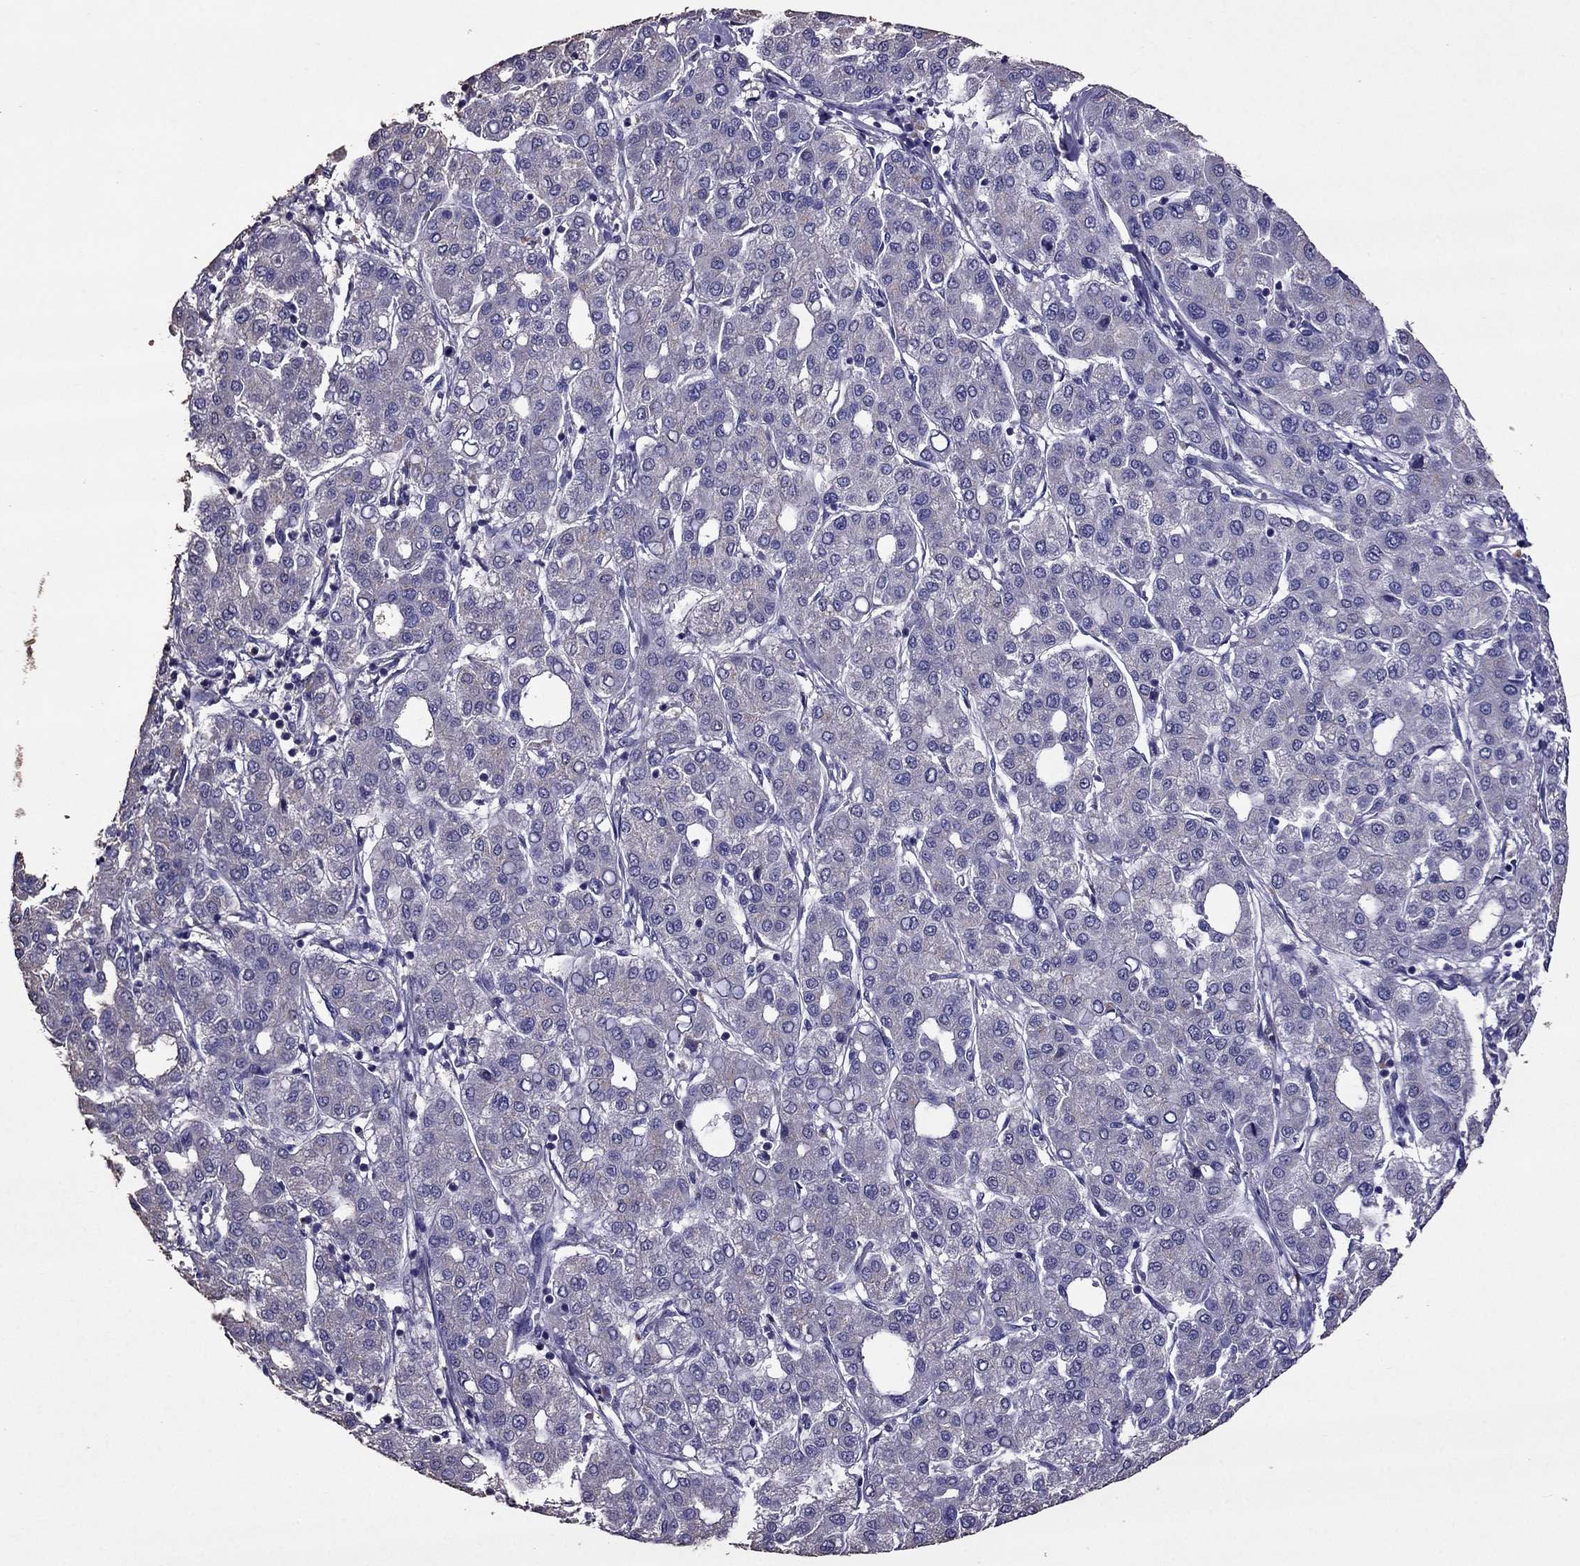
{"staining": {"intensity": "negative", "quantity": "none", "location": "none"}, "tissue": "liver cancer", "cell_type": "Tumor cells", "image_type": "cancer", "snomed": [{"axis": "morphology", "description": "Carcinoma, Hepatocellular, NOS"}, {"axis": "topography", "description": "Liver"}], "caption": "IHC of liver hepatocellular carcinoma demonstrates no staining in tumor cells. The staining was performed using DAB to visualize the protein expression in brown, while the nuclei were stained in blue with hematoxylin (Magnification: 20x).", "gene": "NKX3-1", "patient": {"sex": "male", "age": 65}}